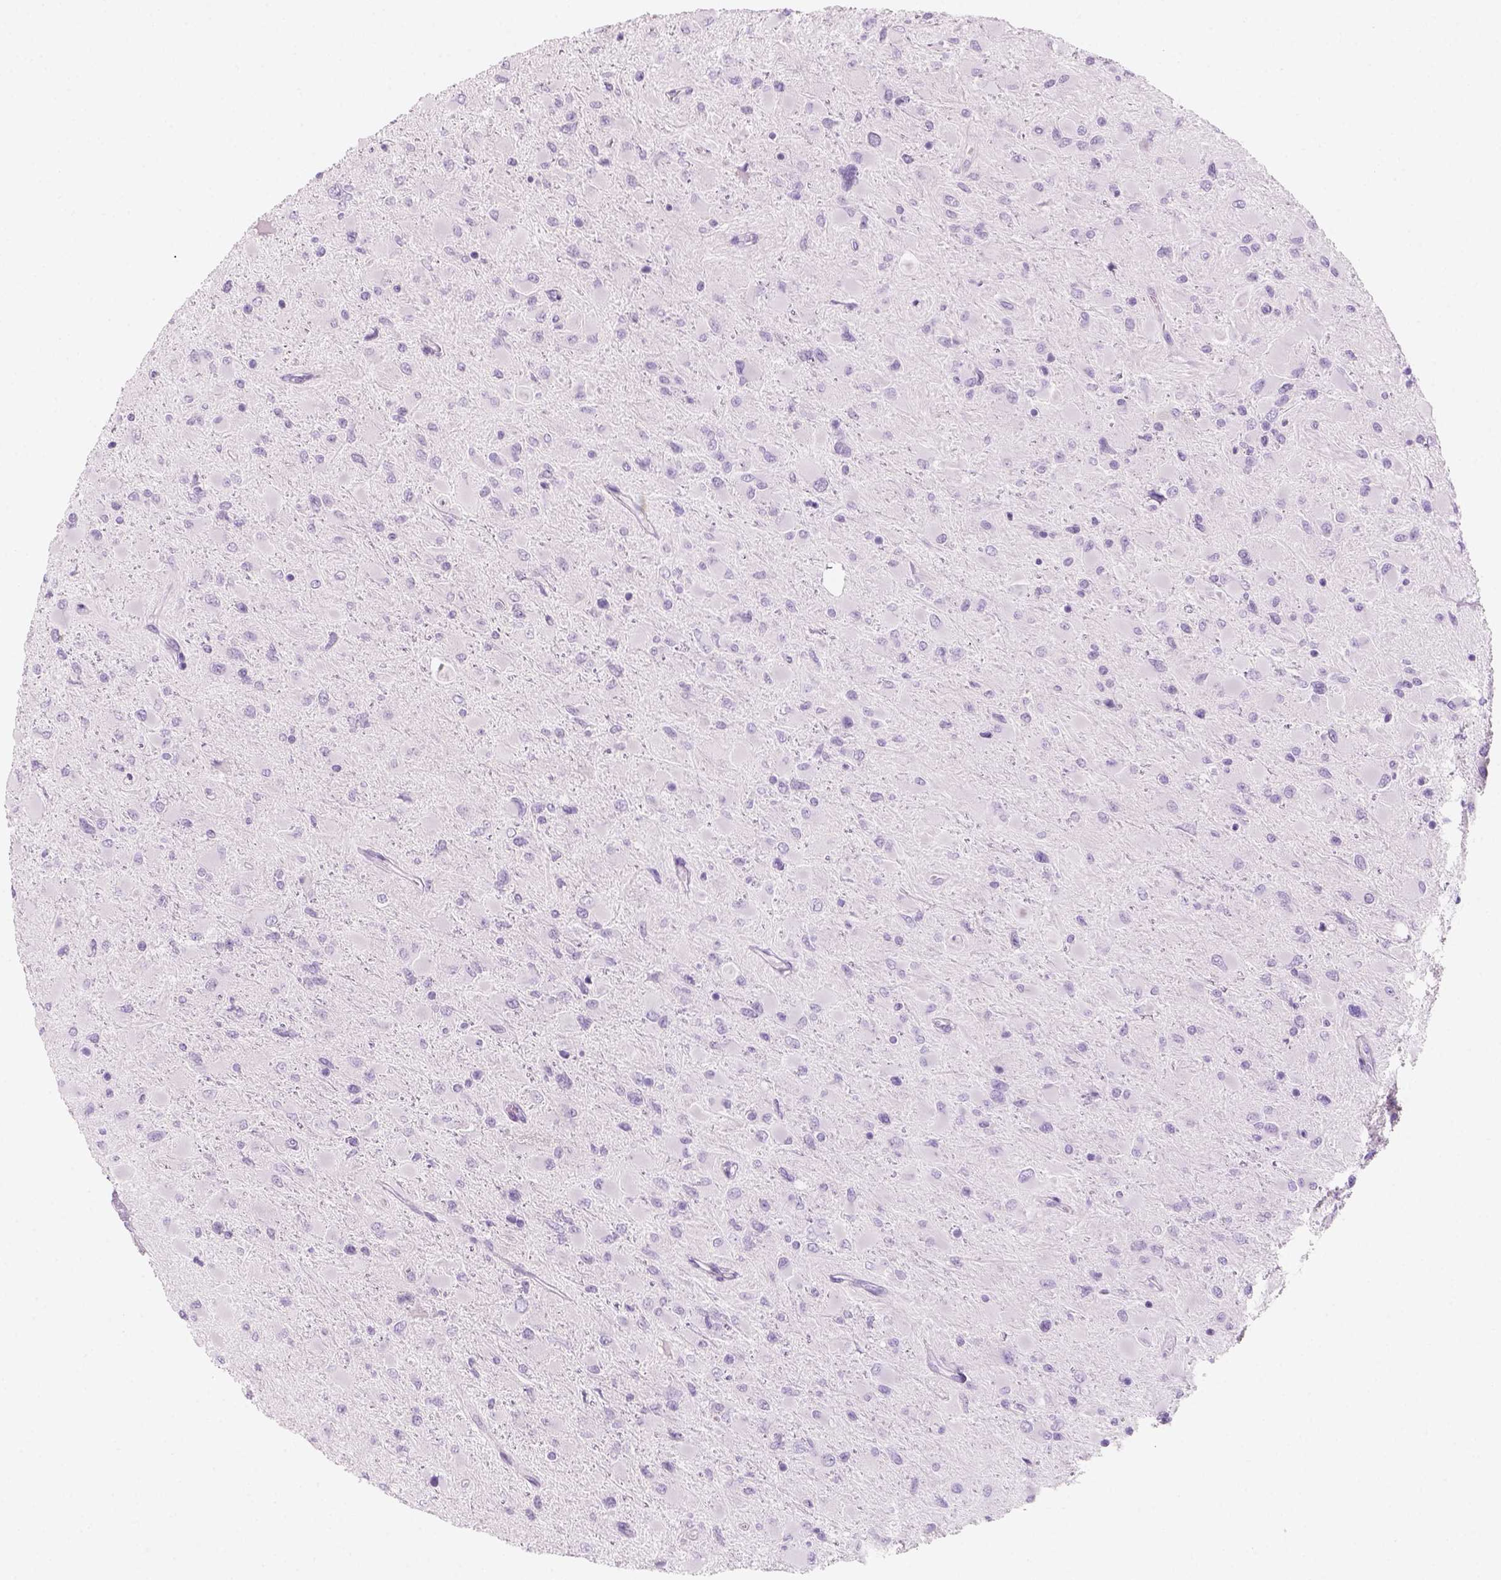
{"staining": {"intensity": "negative", "quantity": "none", "location": "none"}, "tissue": "glioma", "cell_type": "Tumor cells", "image_type": "cancer", "snomed": [{"axis": "morphology", "description": "Glioma, malignant, High grade"}, {"axis": "topography", "description": "Cerebral cortex"}], "caption": "Immunohistochemistry (IHC) of human malignant high-grade glioma shows no staining in tumor cells.", "gene": "KRTAP11-1", "patient": {"sex": "female", "age": 36}}